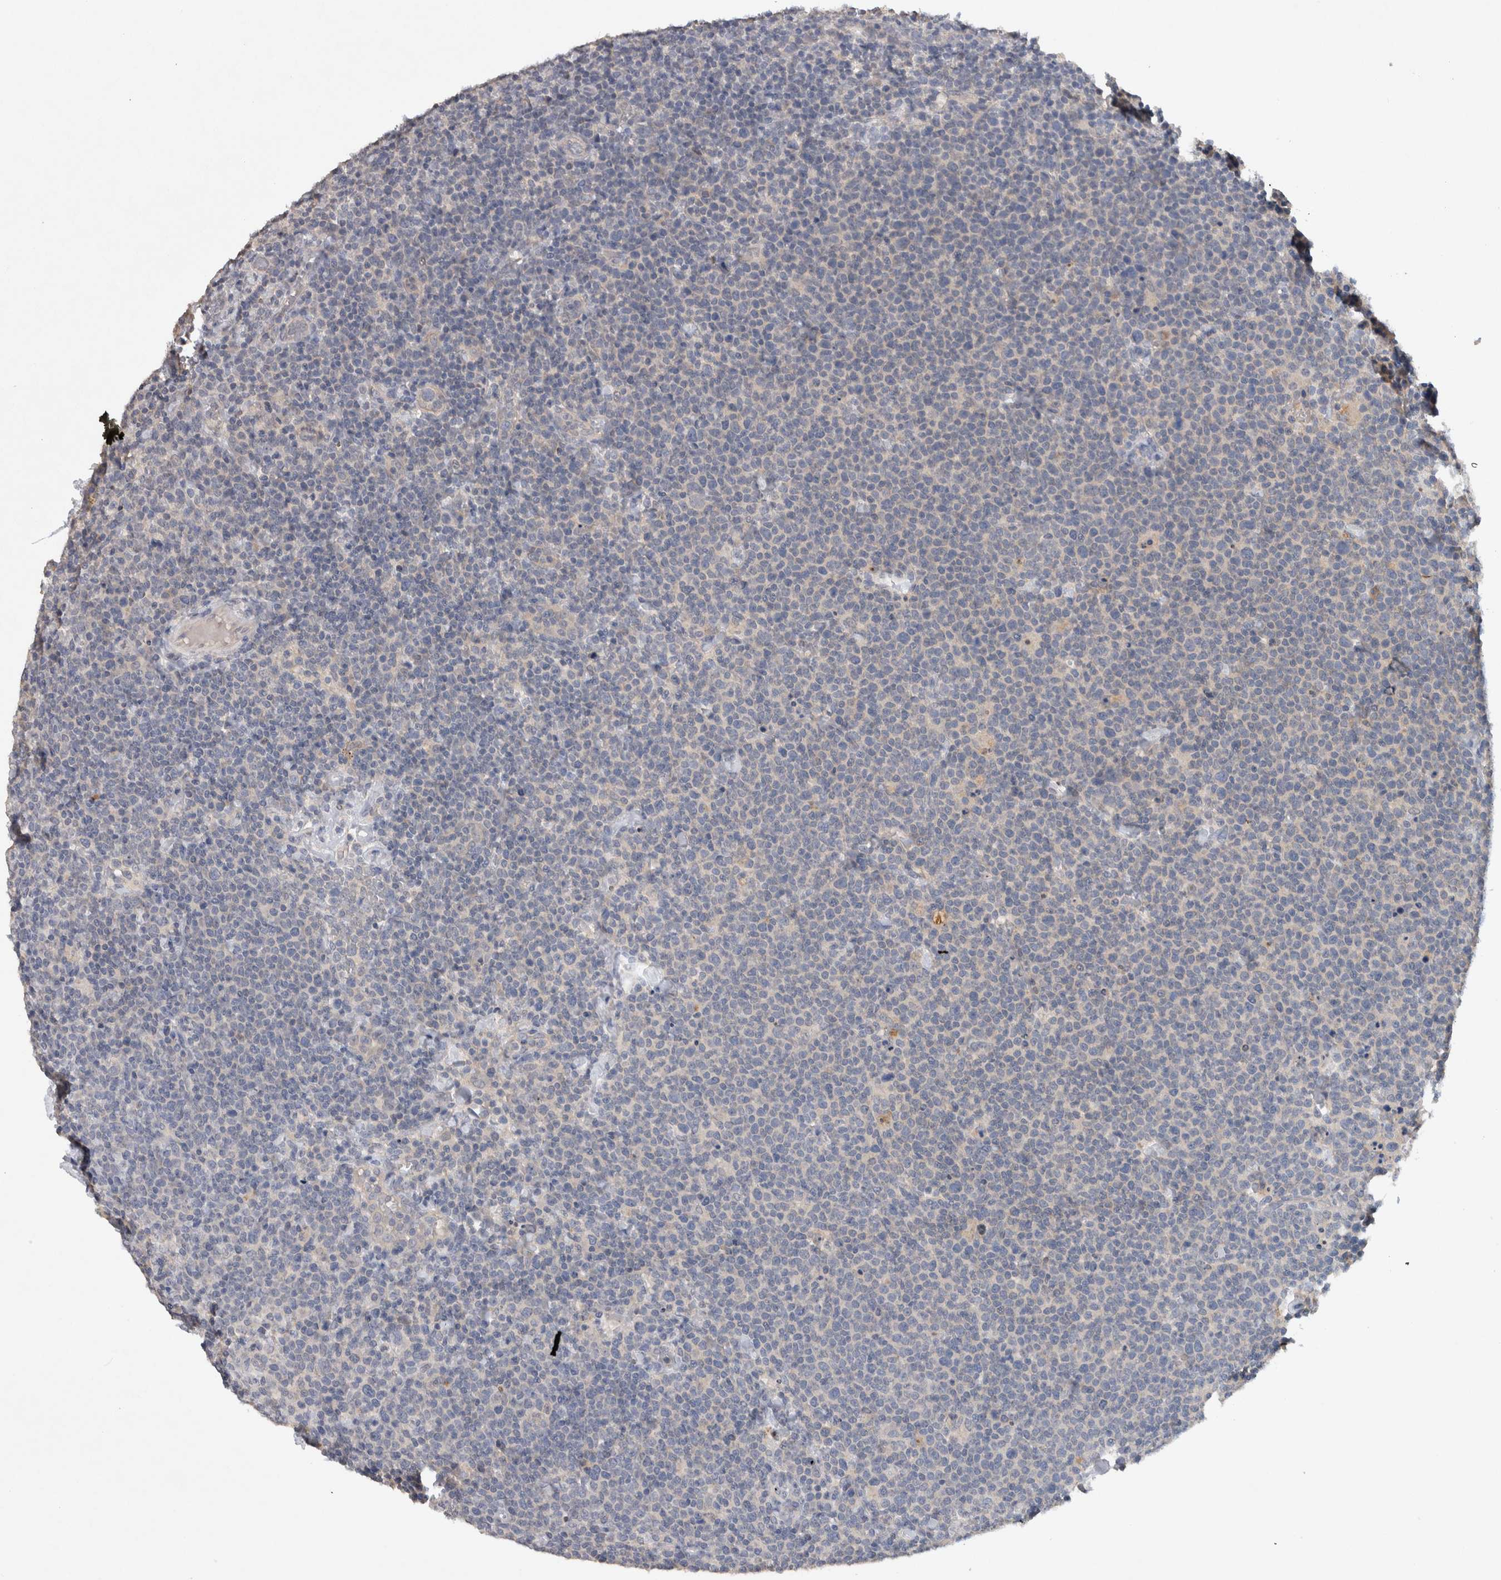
{"staining": {"intensity": "negative", "quantity": "none", "location": "none"}, "tissue": "lymphoma", "cell_type": "Tumor cells", "image_type": "cancer", "snomed": [{"axis": "morphology", "description": "Malignant lymphoma, non-Hodgkin's type, High grade"}, {"axis": "topography", "description": "Lymph node"}], "caption": "There is no significant positivity in tumor cells of high-grade malignant lymphoma, non-Hodgkin's type. (DAB IHC, high magnification).", "gene": "HEXD", "patient": {"sex": "male", "age": 61}}